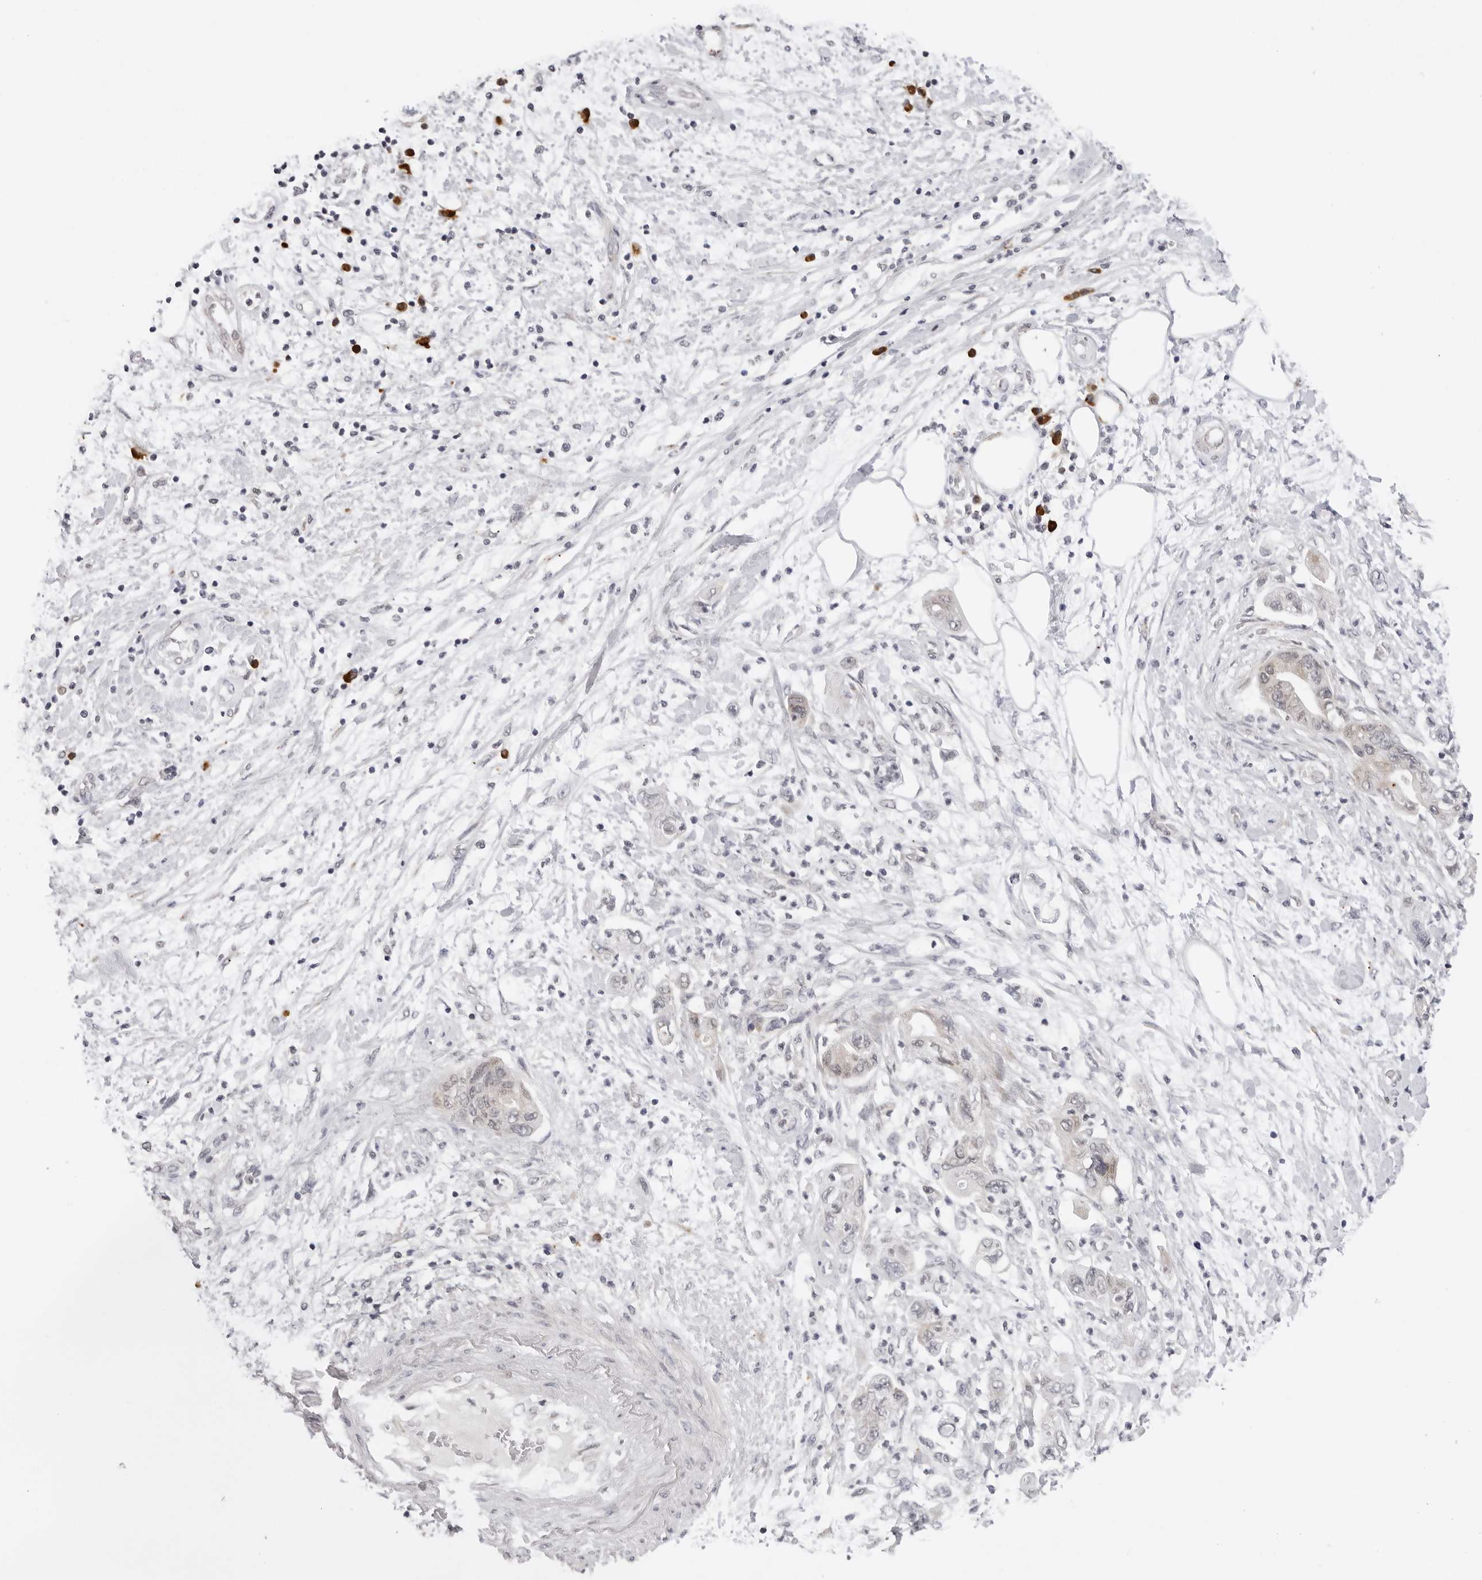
{"staining": {"intensity": "negative", "quantity": "none", "location": "none"}, "tissue": "pancreatic cancer", "cell_type": "Tumor cells", "image_type": "cancer", "snomed": [{"axis": "morphology", "description": "Adenocarcinoma, NOS"}, {"axis": "topography", "description": "Pancreas"}], "caption": "This is an IHC photomicrograph of pancreatic adenocarcinoma. There is no staining in tumor cells.", "gene": "IL17RA", "patient": {"sex": "female", "age": 73}}